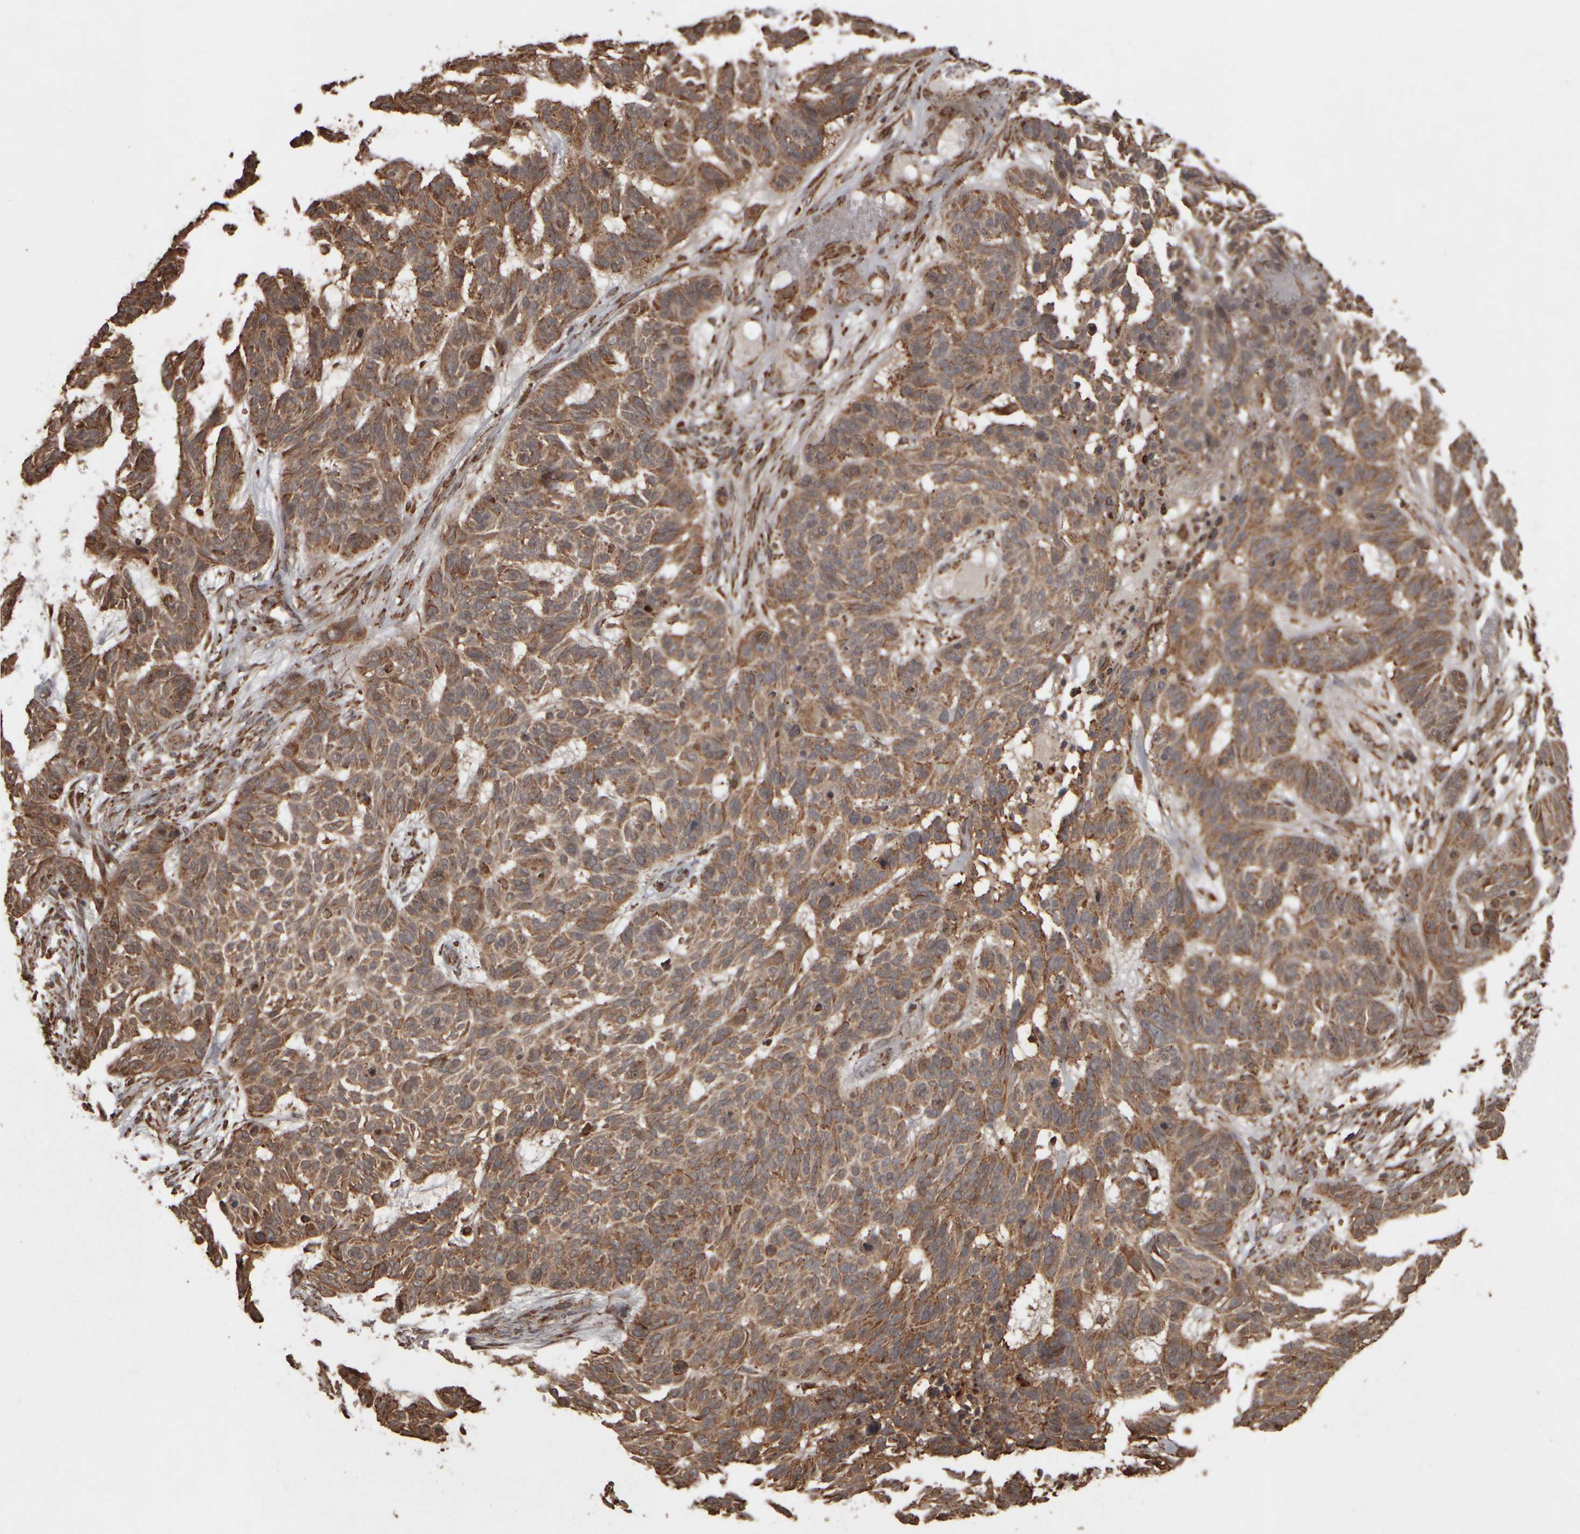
{"staining": {"intensity": "moderate", "quantity": ">75%", "location": "cytoplasmic/membranous"}, "tissue": "skin cancer", "cell_type": "Tumor cells", "image_type": "cancer", "snomed": [{"axis": "morphology", "description": "Basal cell carcinoma"}, {"axis": "topography", "description": "Skin"}], "caption": "Immunohistochemical staining of skin cancer (basal cell carcinoma) reveals medium levels of moderate cytoplasmic/membranous expression in about >75% of tumor cells.", "gene": "AGBL3", "patient": {"sex": "male", "age": 85}}